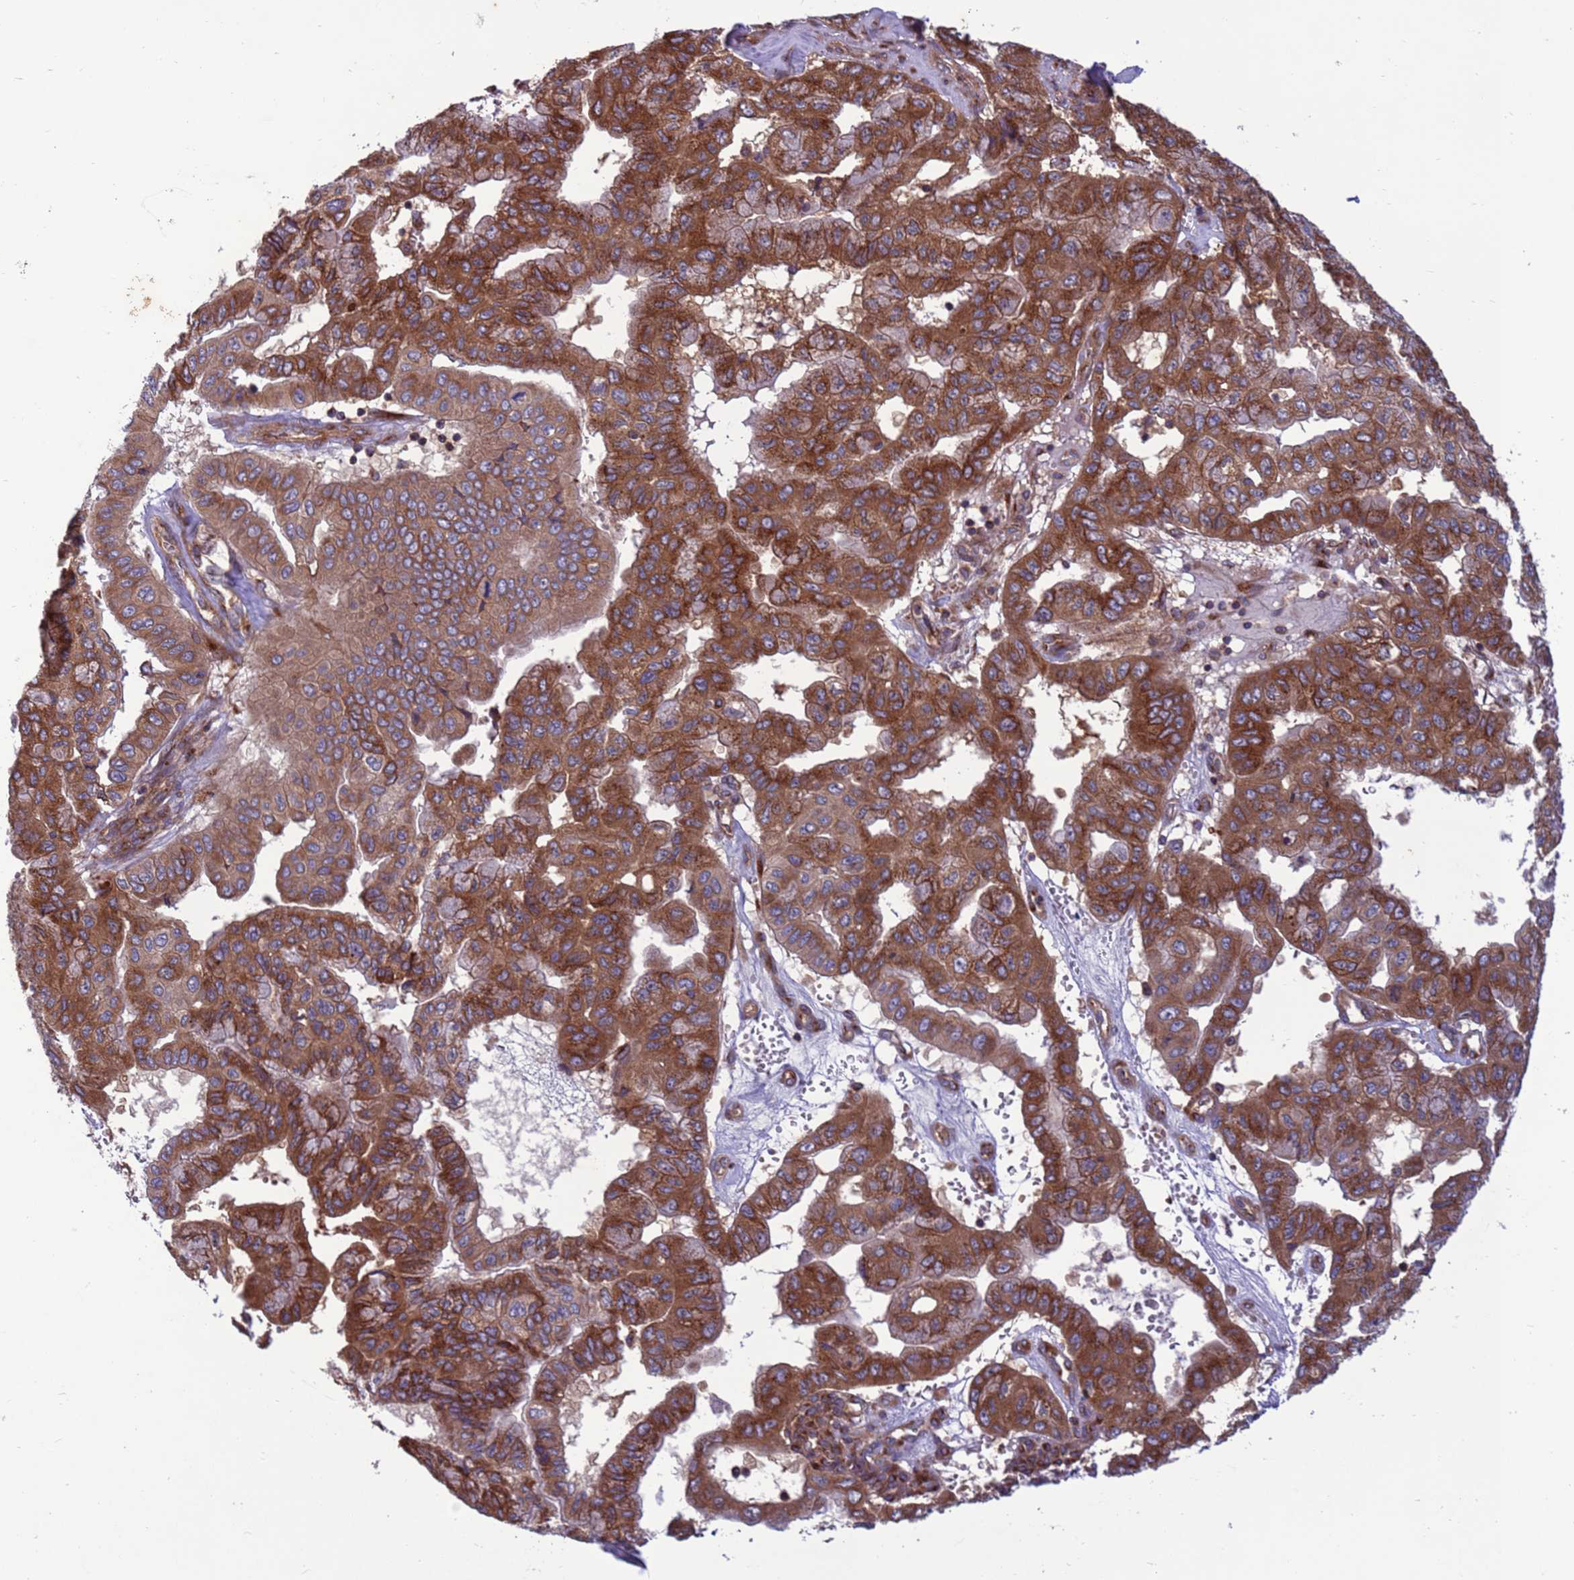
{"staining": {"intensity": "strong", "quantity": ">75%", "location": "cytoplasmic/membranous"}, "tissue": "pancreatic cancer", "cell_type": "Tumor cells", "image_type": "cancer", "snomed": [{"axis": "morphology", "description": "Adenocarcinoma, NOS"}, {"axis": "topography", "description": "Pancreas"}], "caption": "Adenocarcinoma (pancreatic) tissue shows strong cytoplasmic/membranous staining in approximately >75% of tumor cells, visualized by immunohistochemistry.", "gene": "ZC3HAV1", "patient": {"sex": "male", "age": 51}}